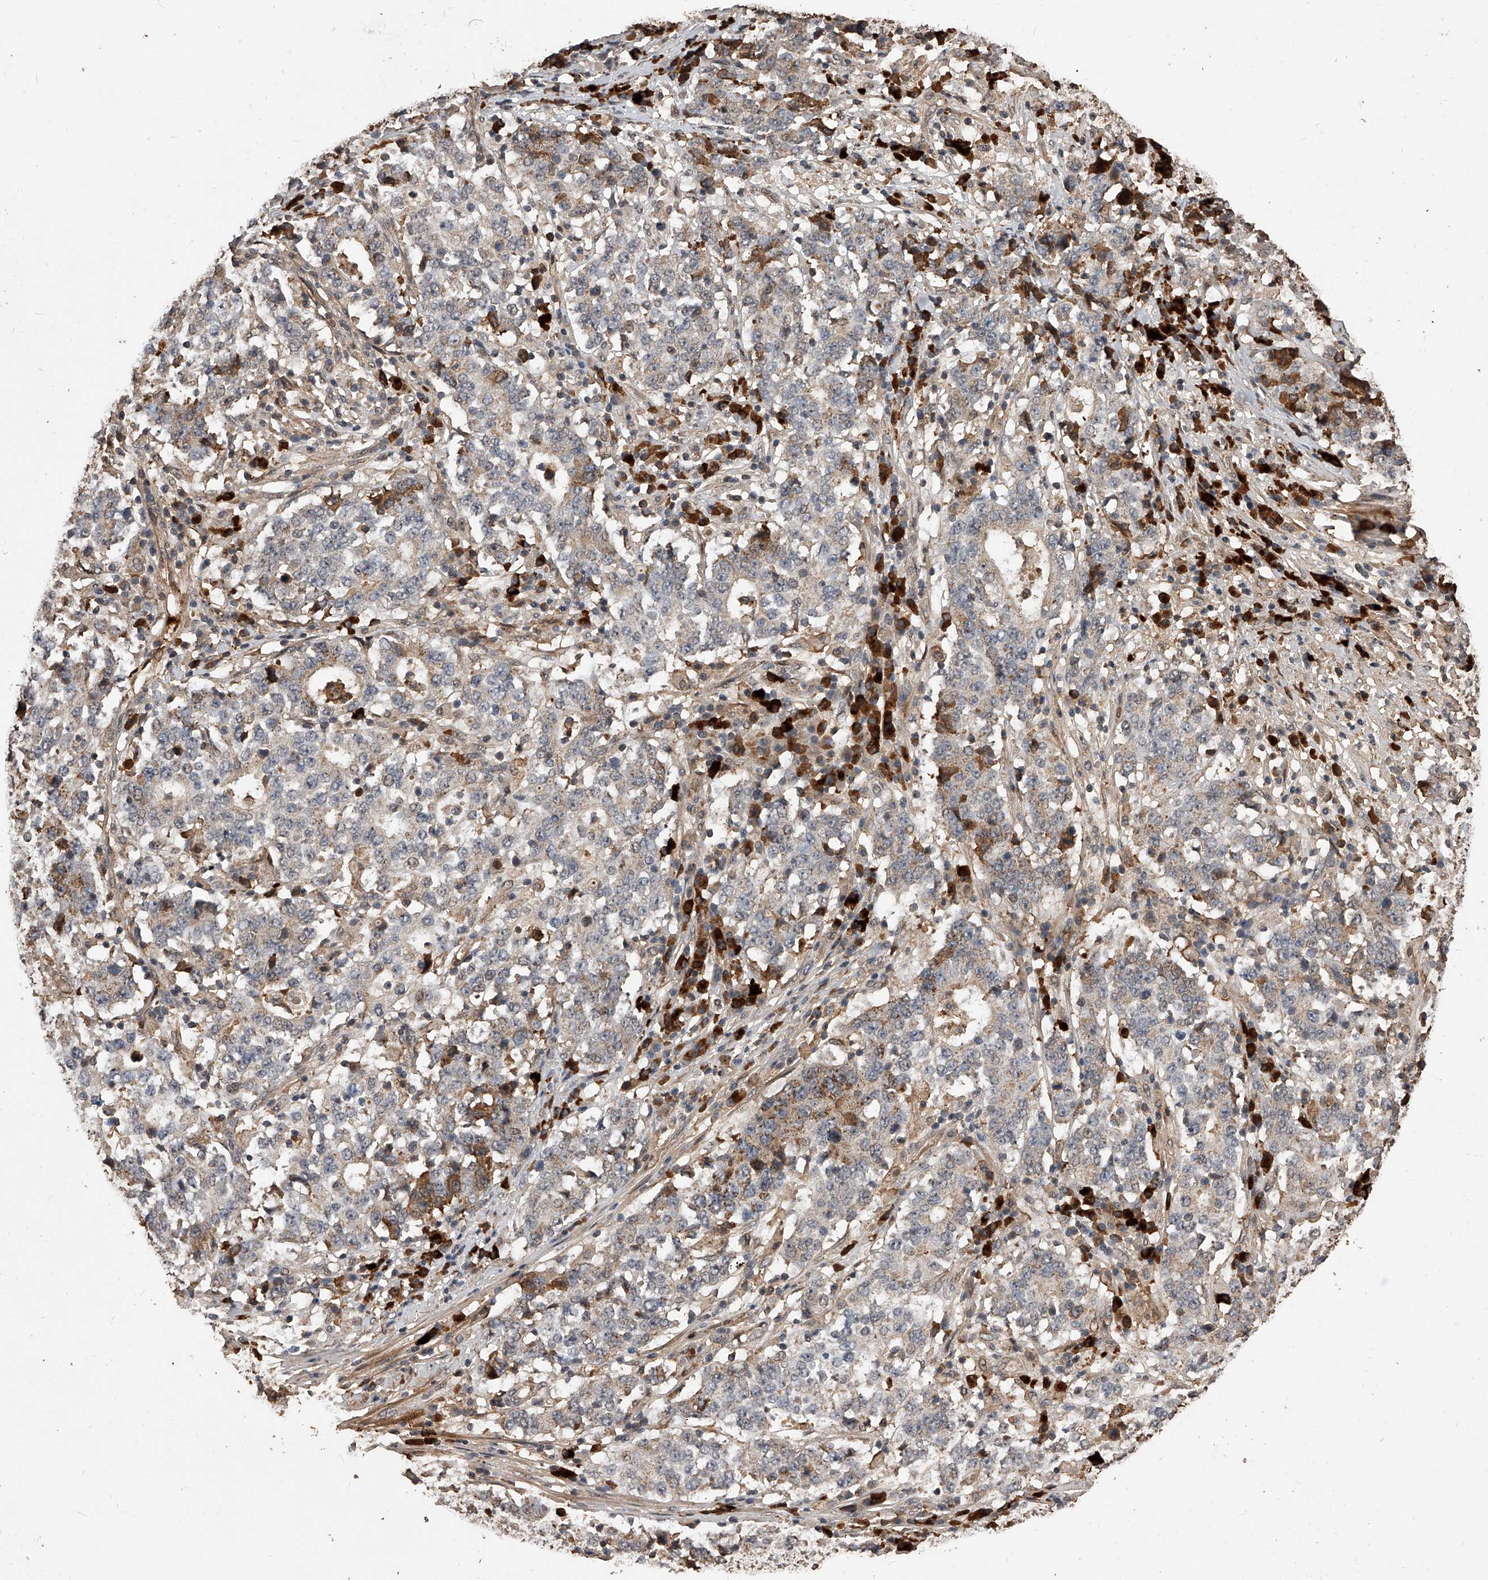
{"staining": {"intensity": "moderate", "quantity": "<25%", "location": "cytoplasmic/membranous"}, "tissue": "stomach cancer", "cell_type": "Tumor cells", "image_type": "cancer", "snomed": [{"axis": "morphology", "description": "Adenocarcinoma, NOS"}, {"axis": "topography", "description": "Stomach"}], "caption": "There is low levels of moderate cytoplasmic/membranous expression in tumor cells of stomach adenocarcinoma, as demonstrated by immunohistochemical staining (brown color).", "gene": "CFAP410", "patient": {"sex": "male", "age": 59}}